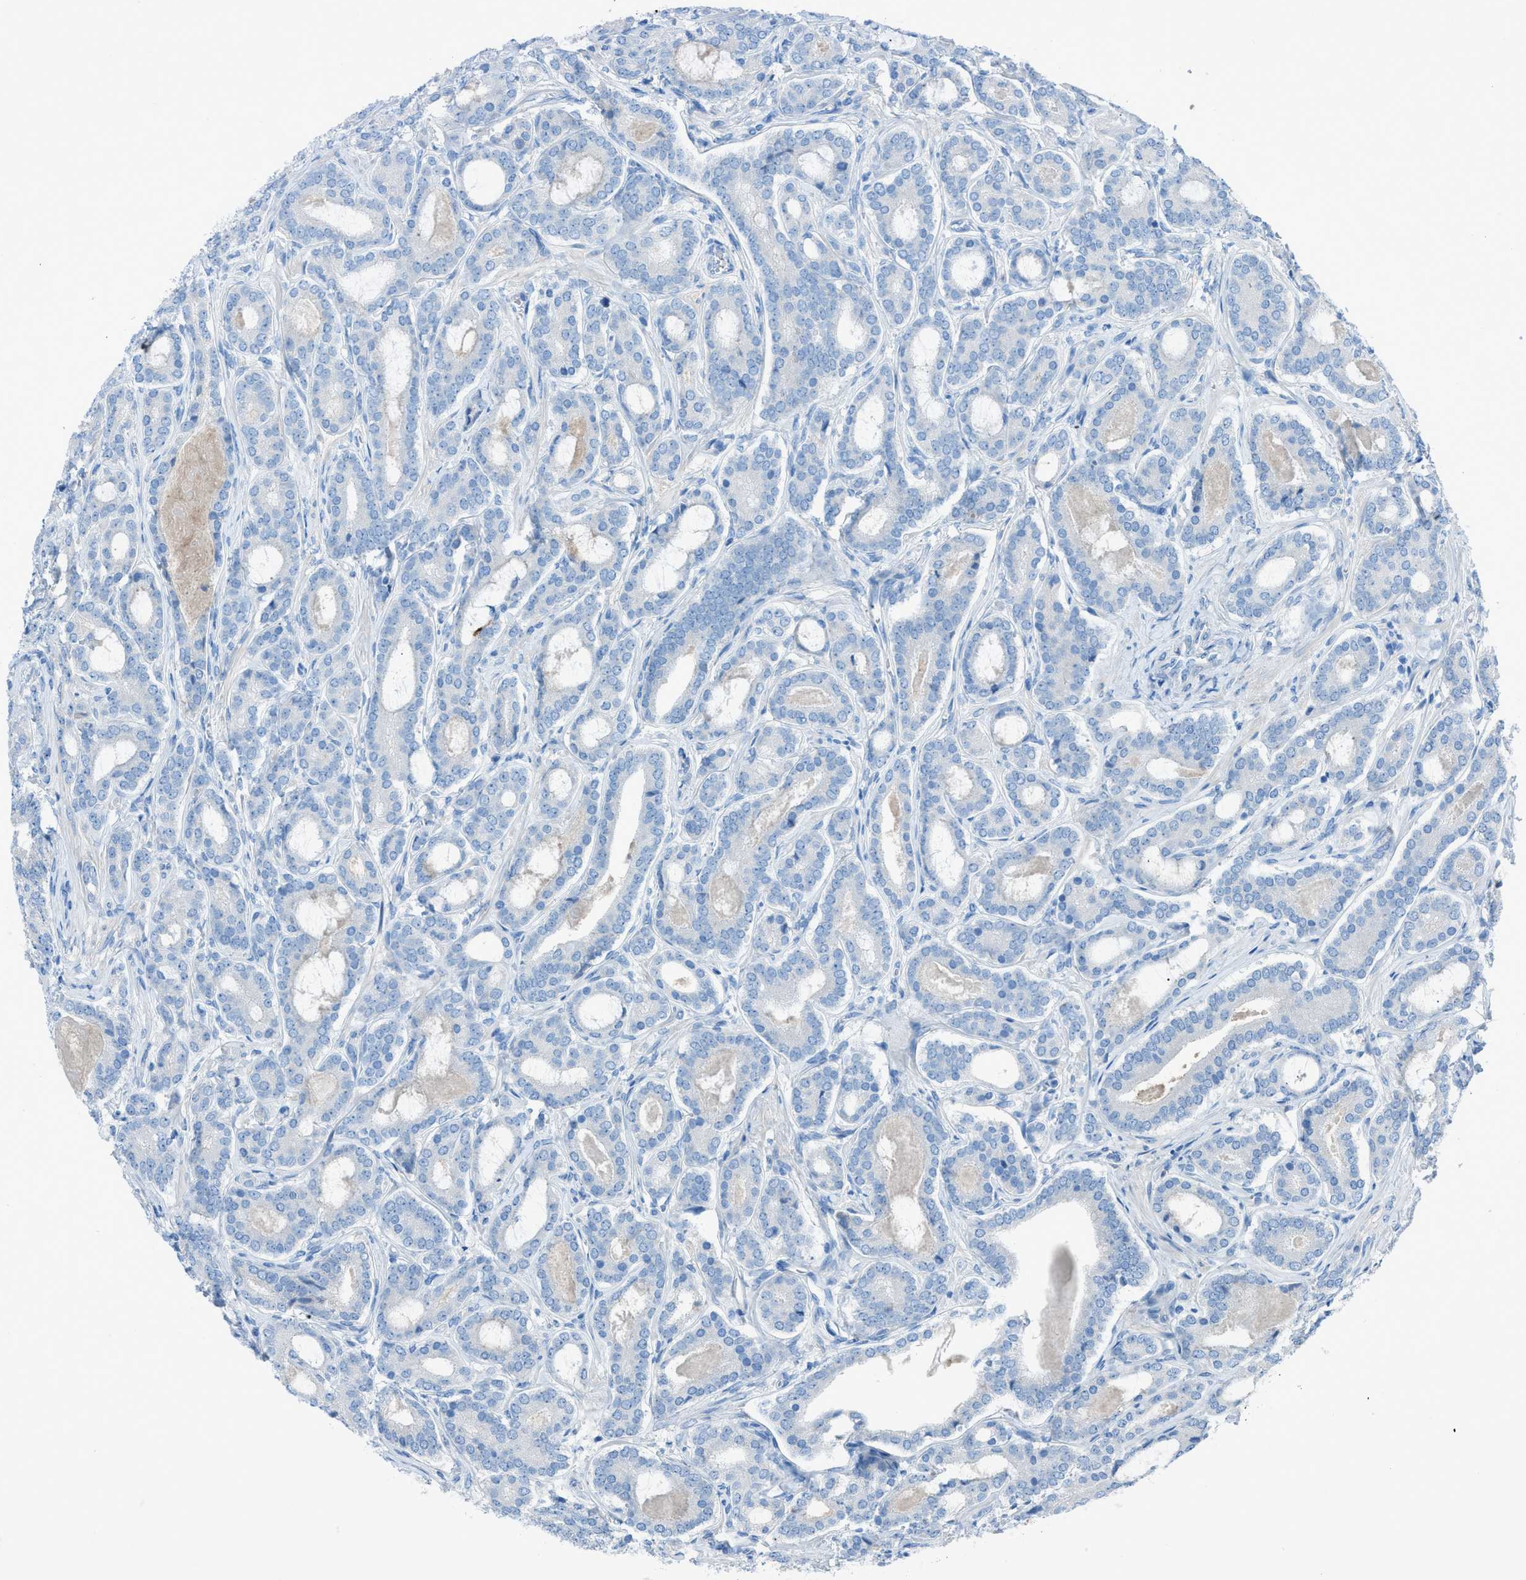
{"staining": {"intensity": "negative", "quantity": "none", "location": "none"}, "tissue": "prostate cancer", "cell_type": "Tumor cells", "image_type": "cancer", "snomed": [{"axis": "morphology", "description": "Adenocarcinoma, High grade"}, {"axis": "topography", "description": "Prostate"}], "caption": "Tumor cells show no significant protein staining in high-grade adenocarcinoma (prostate).", "gene": "C5AR2", "patient": {"sex": "male", "age": 60}}